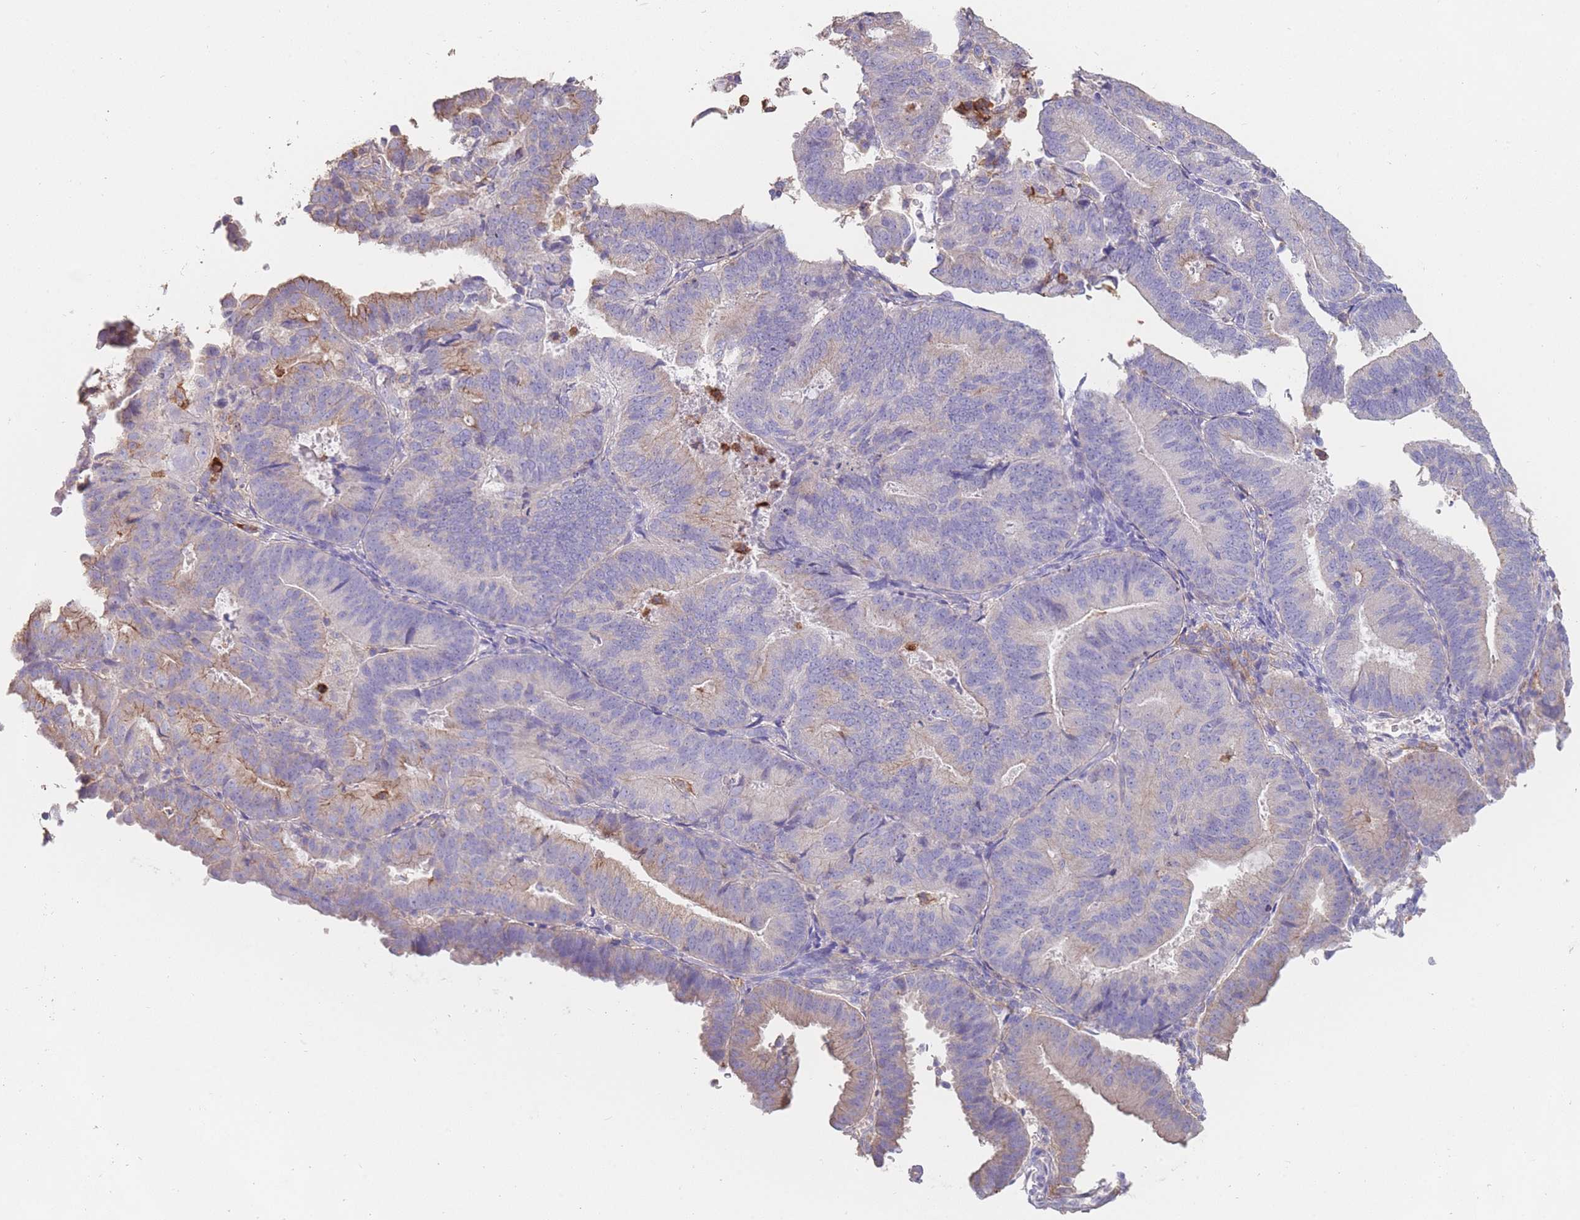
{"staining": {"intensity": "negative", "quantity": "none", "location": "none"}, "tissue": "endometrial cancer", "cell_type": "Tumor cells", "image_type": "cancer", "snomed": [{"axis": "morphology", "description": "Adenocarcinoma, NOS"}, {"axis": "topography", "description": "Endometrium"}], "caption": "A photomicrograph of human adenocarcinoma (endometrial) is negative for staining in tumor cells. (DAB IHC, high magnification).", "gene": "CLEC12A", "patient": {"sex": "female", "age": 70}}